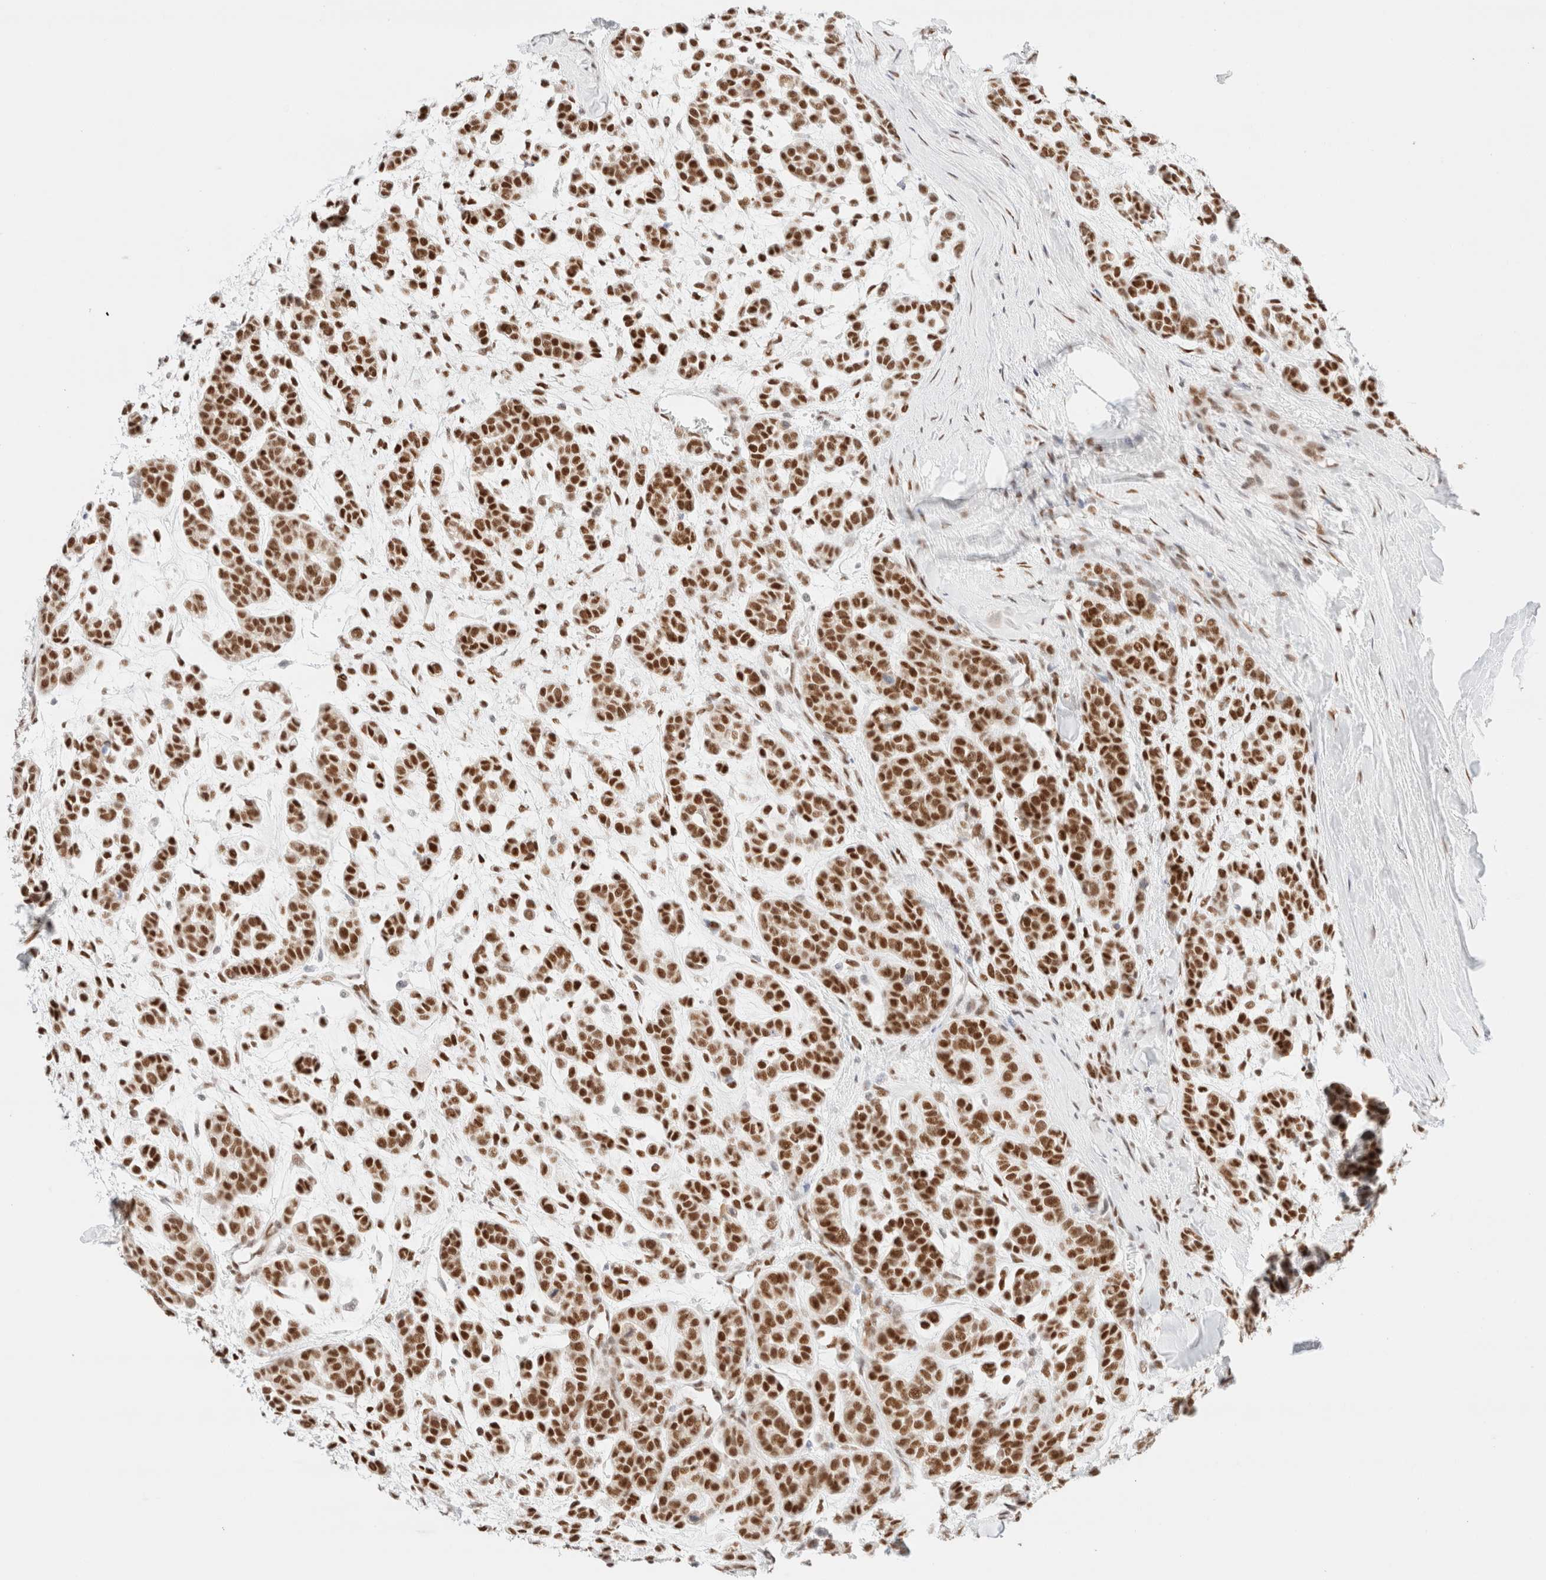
{"staining": {"intensity": "strong", "quantity": ">75%", "location": "nuclear"}, "tissue": "head and neck cancer", "cell_type": "Tumor cells", "image_type": "cancer", "snomed": [{"axis": "morphology", "description": "Adenocarcinoma, NOS"}, {"axis": "morphology", "description": "Adenoma, NOS"}, {"axis": "topography", "description": "Head-Neck"}], "caption": "Head and neck cancer stained with a protein marker displays strong staining in tumor cells.", "gene": "CIC", "patient": {"sex": "female", "age": 55}}